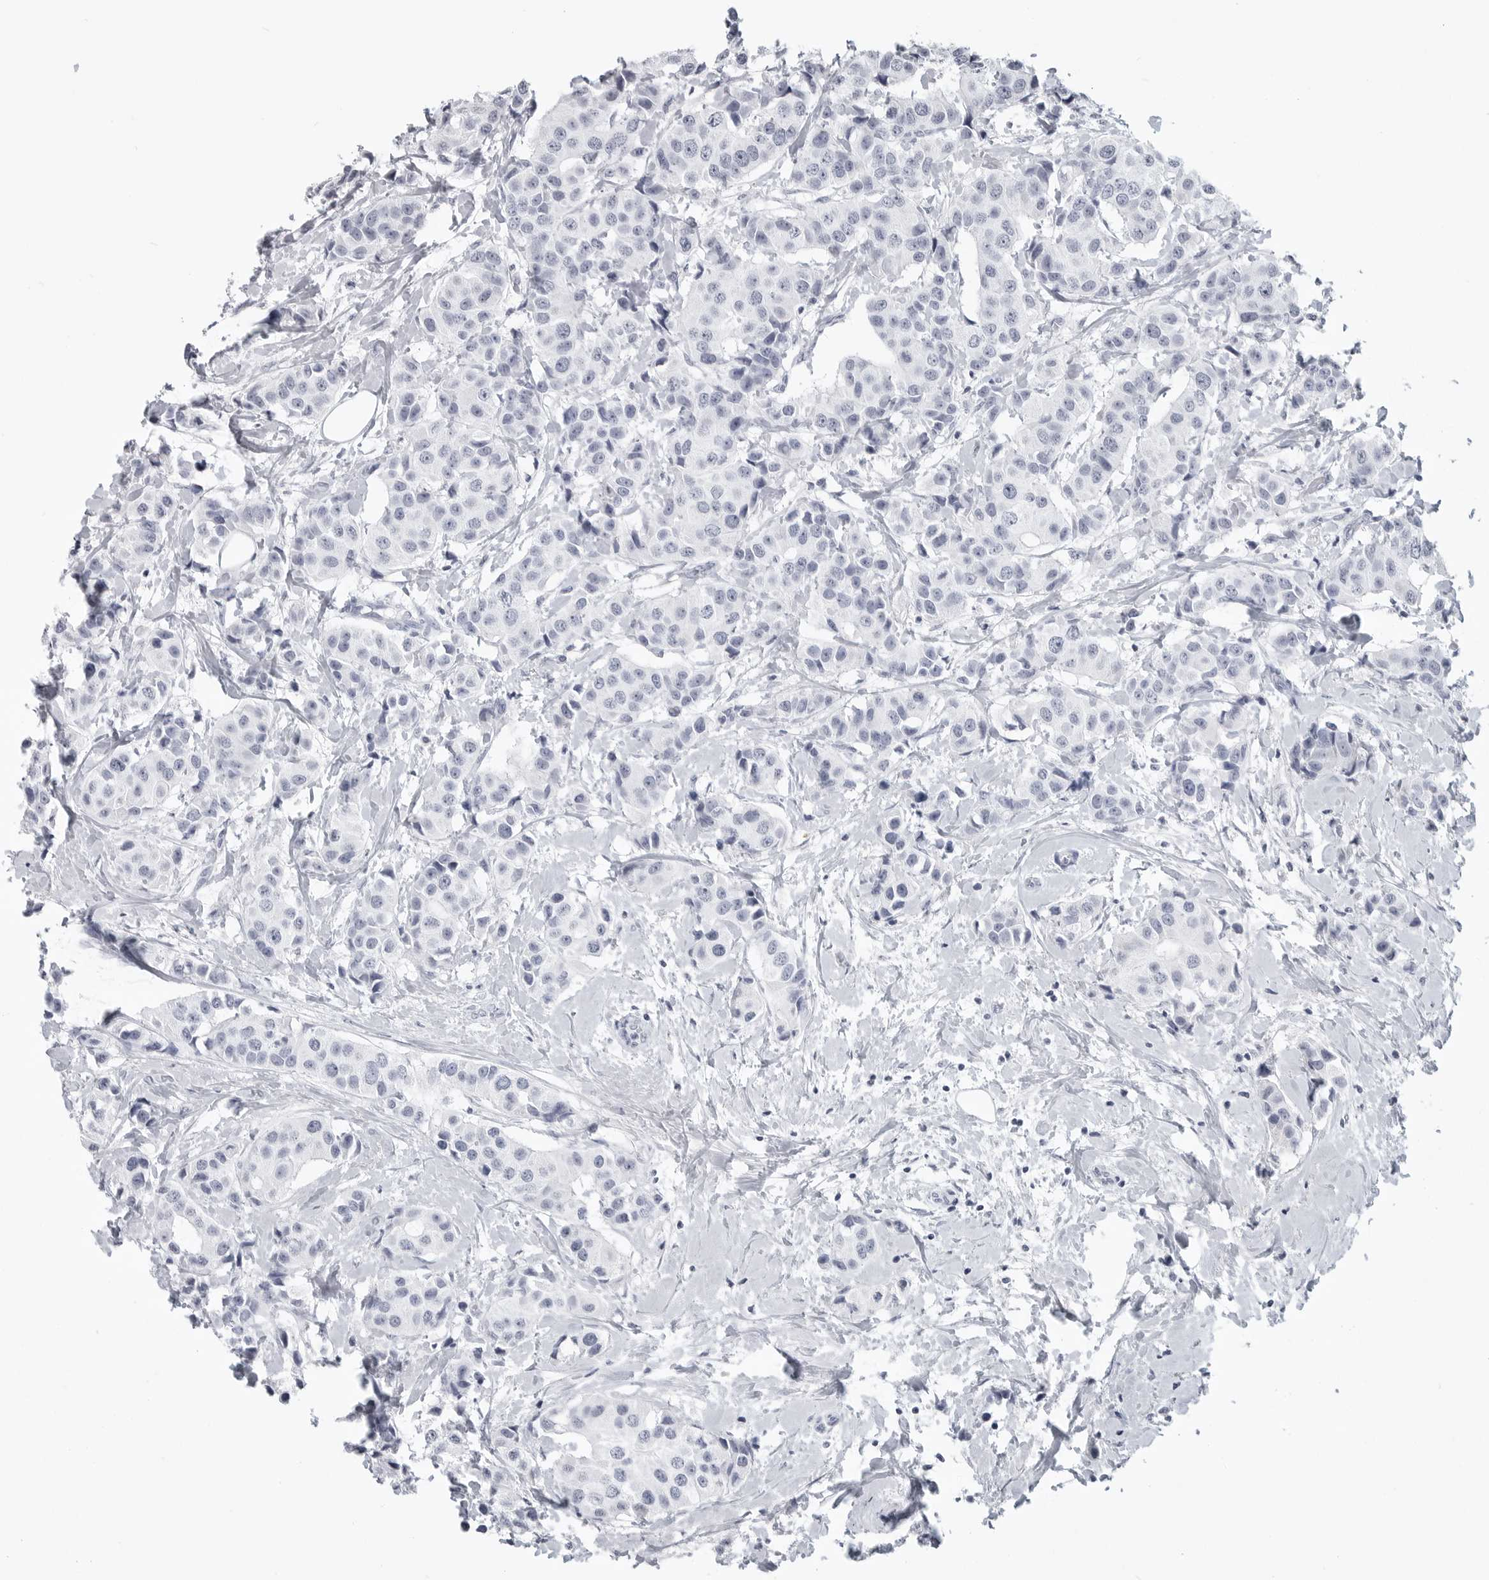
{"staining": {"intensity": "negative", "quantity": "none", "location": "none"}, "tissue": "breast cancer", "cell_type": "Tumor cells", "image_type": "cancer", "snomed": [{"axis": "morphology", "description": "Normal tissue, NOS"}, {"axis": "morphology", "description": "Duct carcinoma"}, {"axis": "topography", "description": "Breast"}], "caption": "The photomicrograph displays no staining of tumor cells in breast cancer.", "gene": "LY6D", "patient": {"sex": "female", "age": 39}}